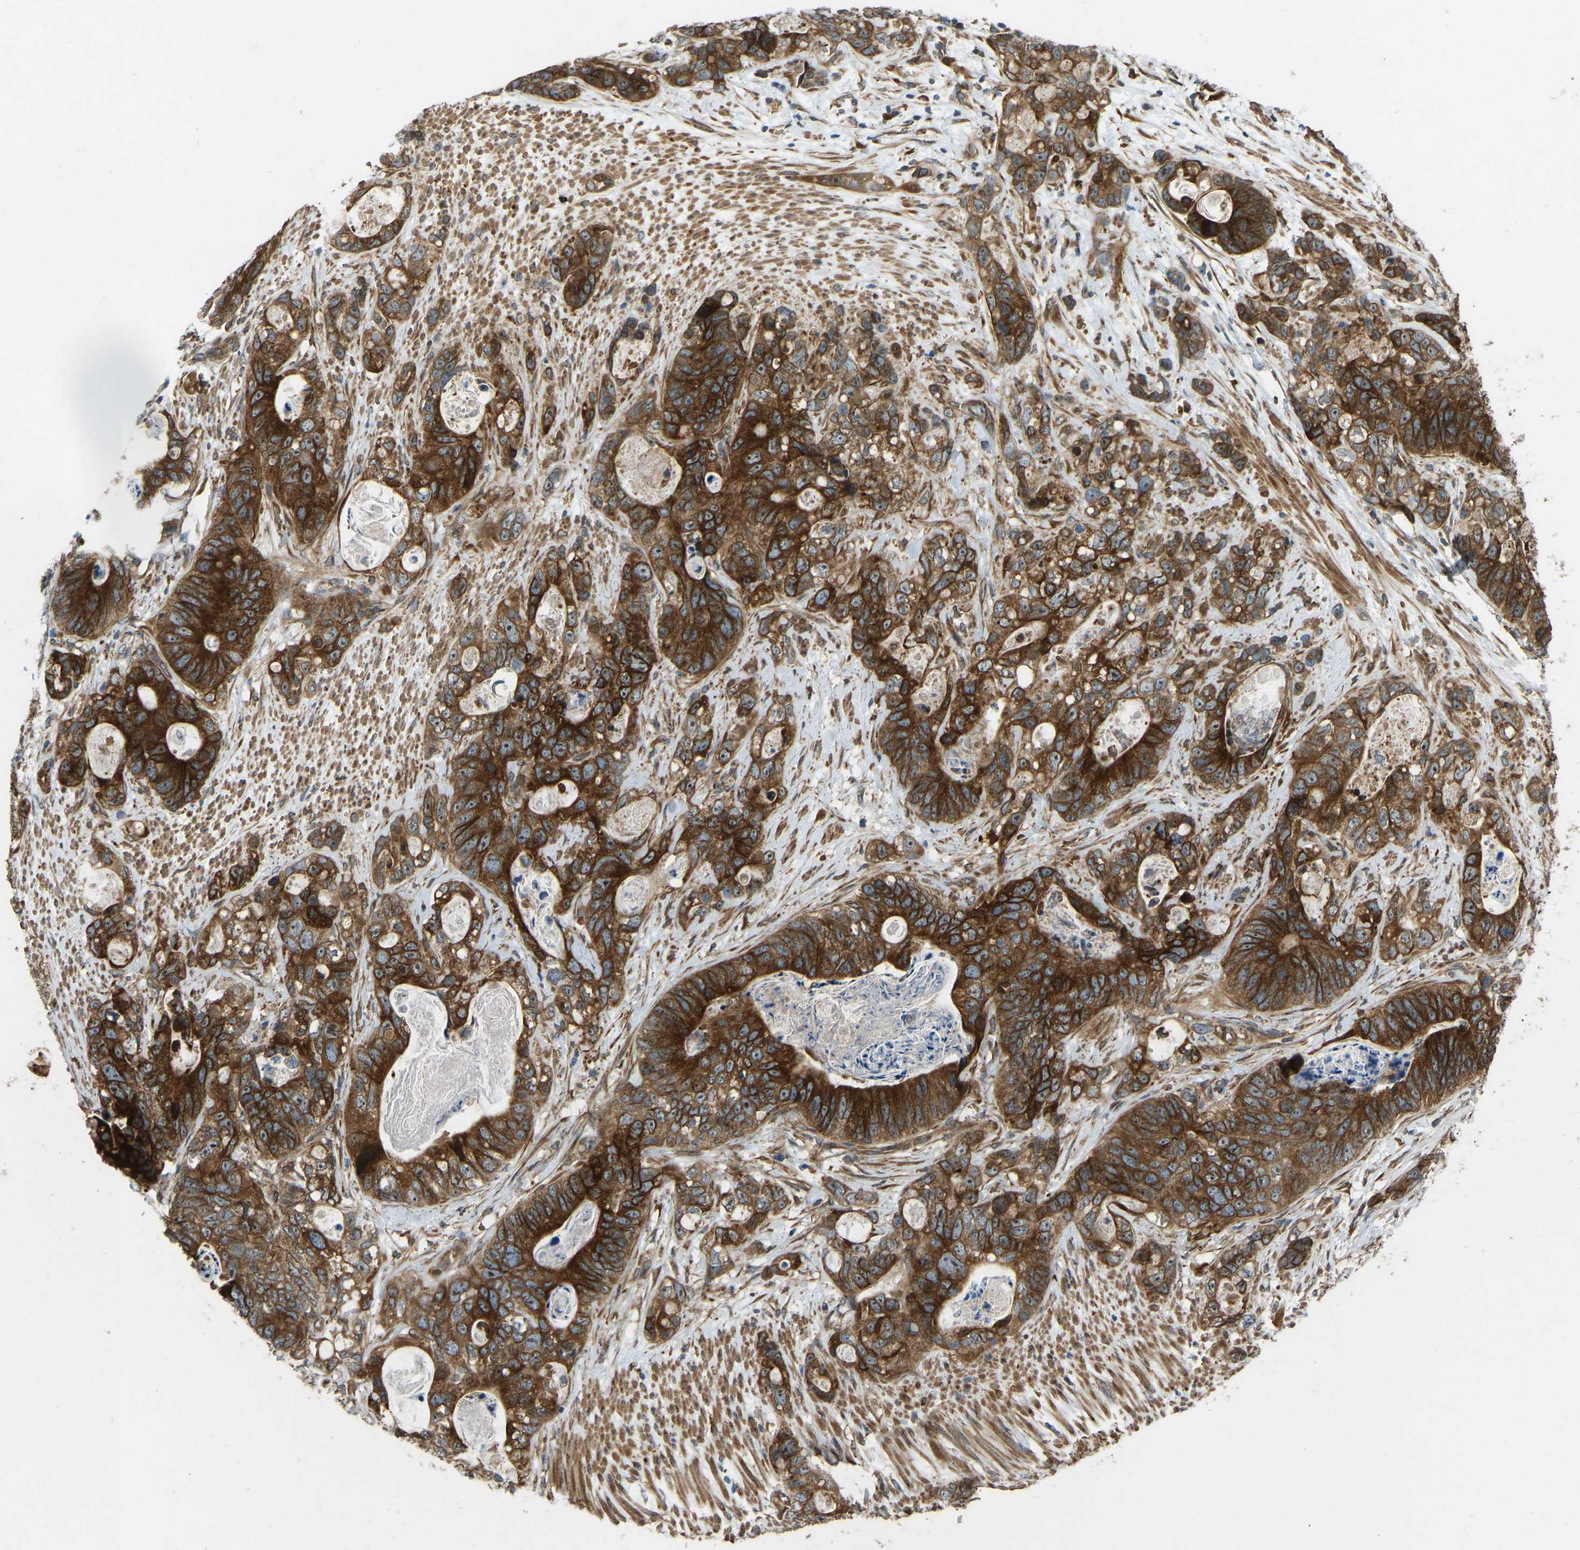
{"staining": {"intensity": "strong", "quantity": ">75%", "location": "cytoplasmic/membranous"}, "tissue": "stomach cancer", "cell_type": "Tumor cells", "image_type": "cancer", "snomed": [{"axis": "morphology", "description": "Normal tissue, NOS"}, {"axis": "morphology", "description": "Adenocarcinoma, NOS"}, {"axis": "topography", "description": "Stomach"}], "caption": "Immunohistochemistry (IHC) of human stomach cancer shows high levels of strong cytoplasmic/membranous positivity in about >75% of tumor cells.", "gene": "OS9", "patient": {"sex": "female", "age": 89}}